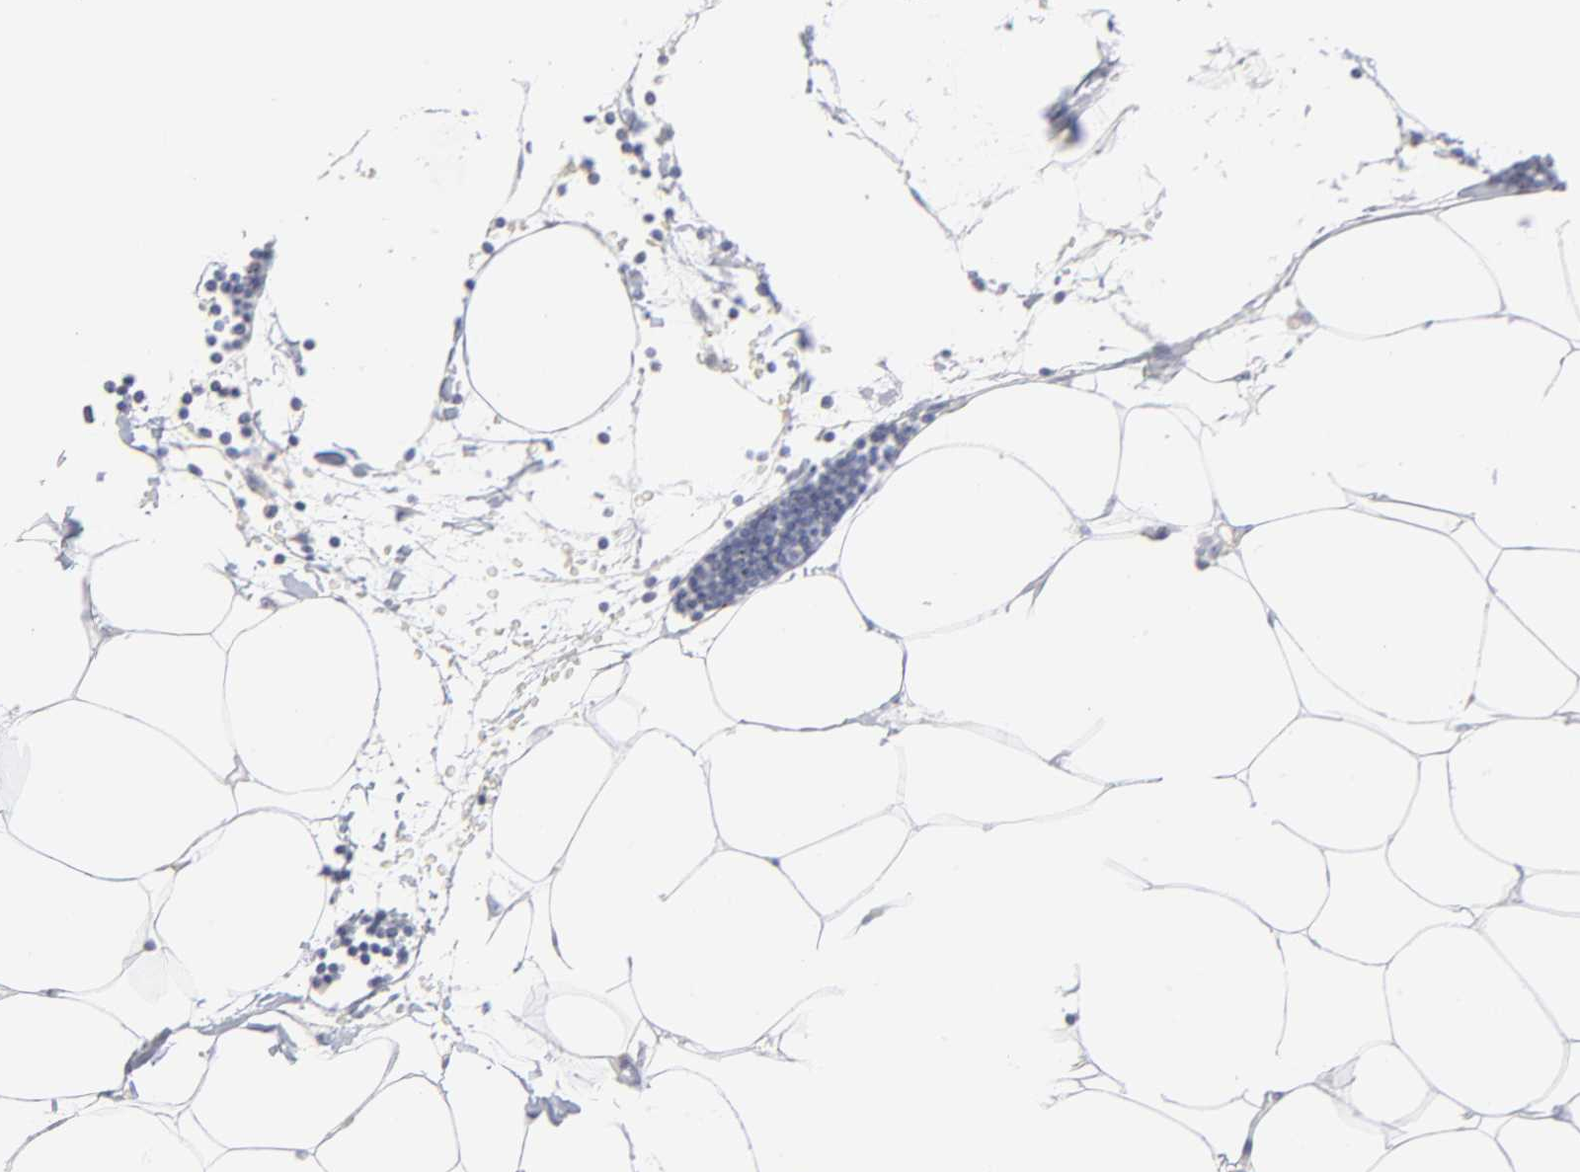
{"staining": {"intensity": "negative", "quantity": "none", "location": "none"}, "tissue": "adipose tissue", "cell_type": "Adipocytes", "image_type": "normal", "snomed": [{"axis": "morphology", "description": "Normal tissue, NOS"}, {"axis": "morphology", "description": "Adenocarcinoma, NOS"}, {"axis": "topography", "description": "Colon"}, {"axis": "topography", "description": "Peripheral nerve tissue"}], "caption": "Immunohistochemistry photomicrograph of benign adipose tissue: adipose tissue stained with DAB (3,3'-diaminobenzidine) reveals no significant protein expression in adipocytes.", "gene": "LTBP2", "patient": {"sex": "male", "age": 14}}